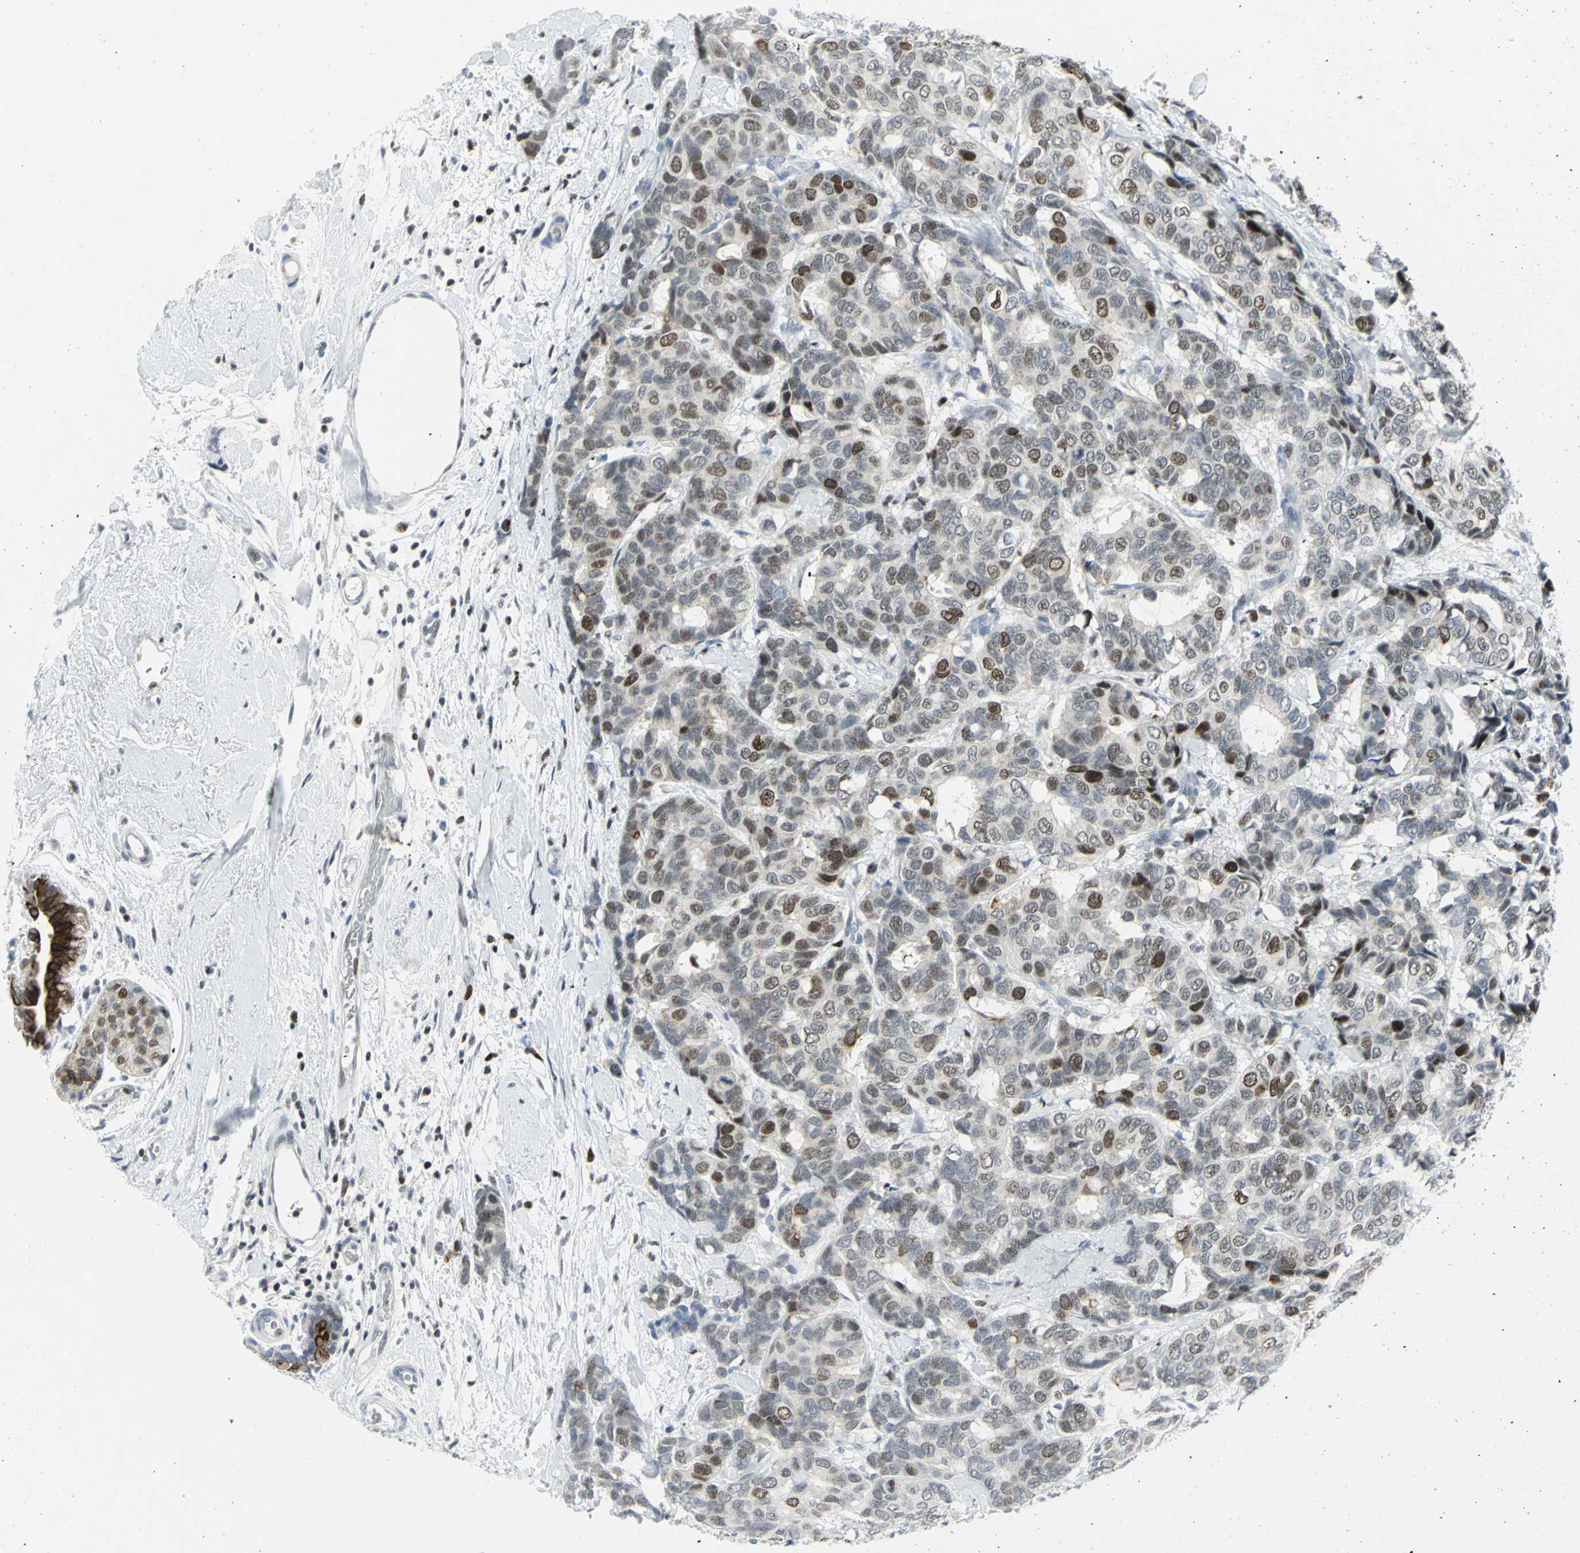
{"staining": {"intensity": "moderate", "quantity": "25%-75%", "location": "nuclear"}, "tissue": "breast cancer", "cell_type": "Tumor cells", "image_type": "cancer", "snomed": [{"axis": "morphology", "description": "Duct carcinoma"}, {"axis": "topography", "description": "Breast"}], "caption": "Approximately 25%-75% of tumor cells in human breast intraductal carcinoma exhibit moderate nuclear protein staining as visualized by brown immunohistochemical staining.", "gene": "RPA1", "patient": {"sex": "female", "age": 87}}